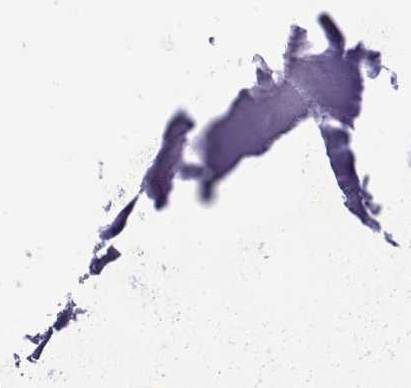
{"staining": {"intensity": "weak", "quantity": "<25%", "location": "nuclear"}, "tissue": "adipose tissue", "cell_type": "Adipocytes", "image_type": "normal", "snomed": [{"axis": "morphology", "description": "Normal tissue, NOS"}, {"axis": "morphology", "description": "Squamous cell carcinoma, NOS"}, {"axis": "topography", "description": "Cartilage tissue"}, {"axis": "topography", "description": "Lung"}], "caption": "The immunohistochemistry photomicrograph has no significant staining in adipocytes of adipose tissue.", "gene": "RNF13", "patient": {"sex": "male", "age": 66}}